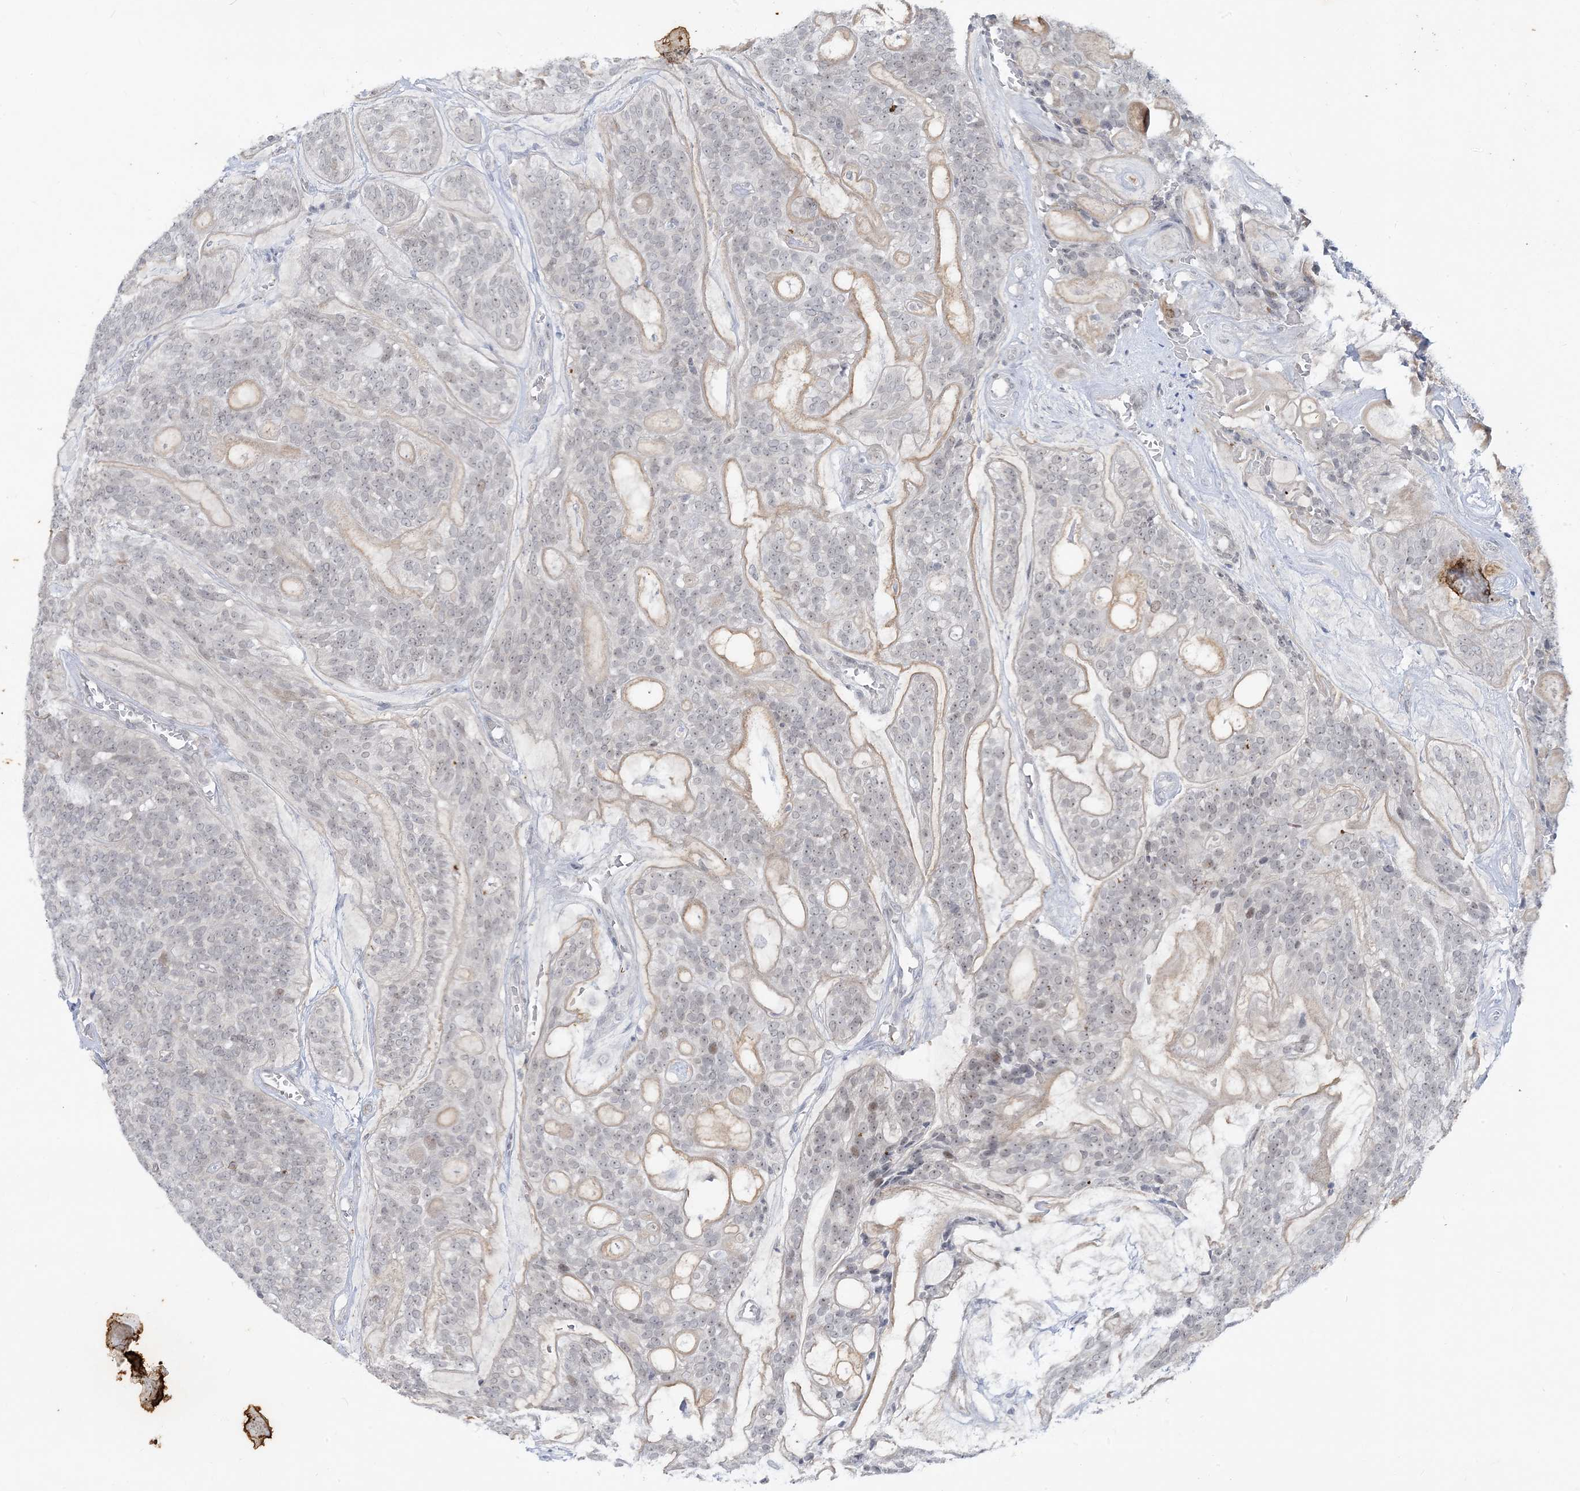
{"staining": {"intensity": "weak", "quantity": "<25%", "location": "nuclear"}, "tissue": "head and neck cancer", "cell_type": "Tumor cells", "image_type": "cancer", "snomed": [{"axis": "morphology", "description": "Adenocarcinoma, NOS"}, {"axis": "topography", "description": "Head-Neck"}], "caption": "Tumor cells show no significant staining in adenocarcinoma (head and neck). (Brightfield microscopy of DAB IHC at high magnification).", "gene": "LEXM", "patient": {"sex": "male", "age": 66}}